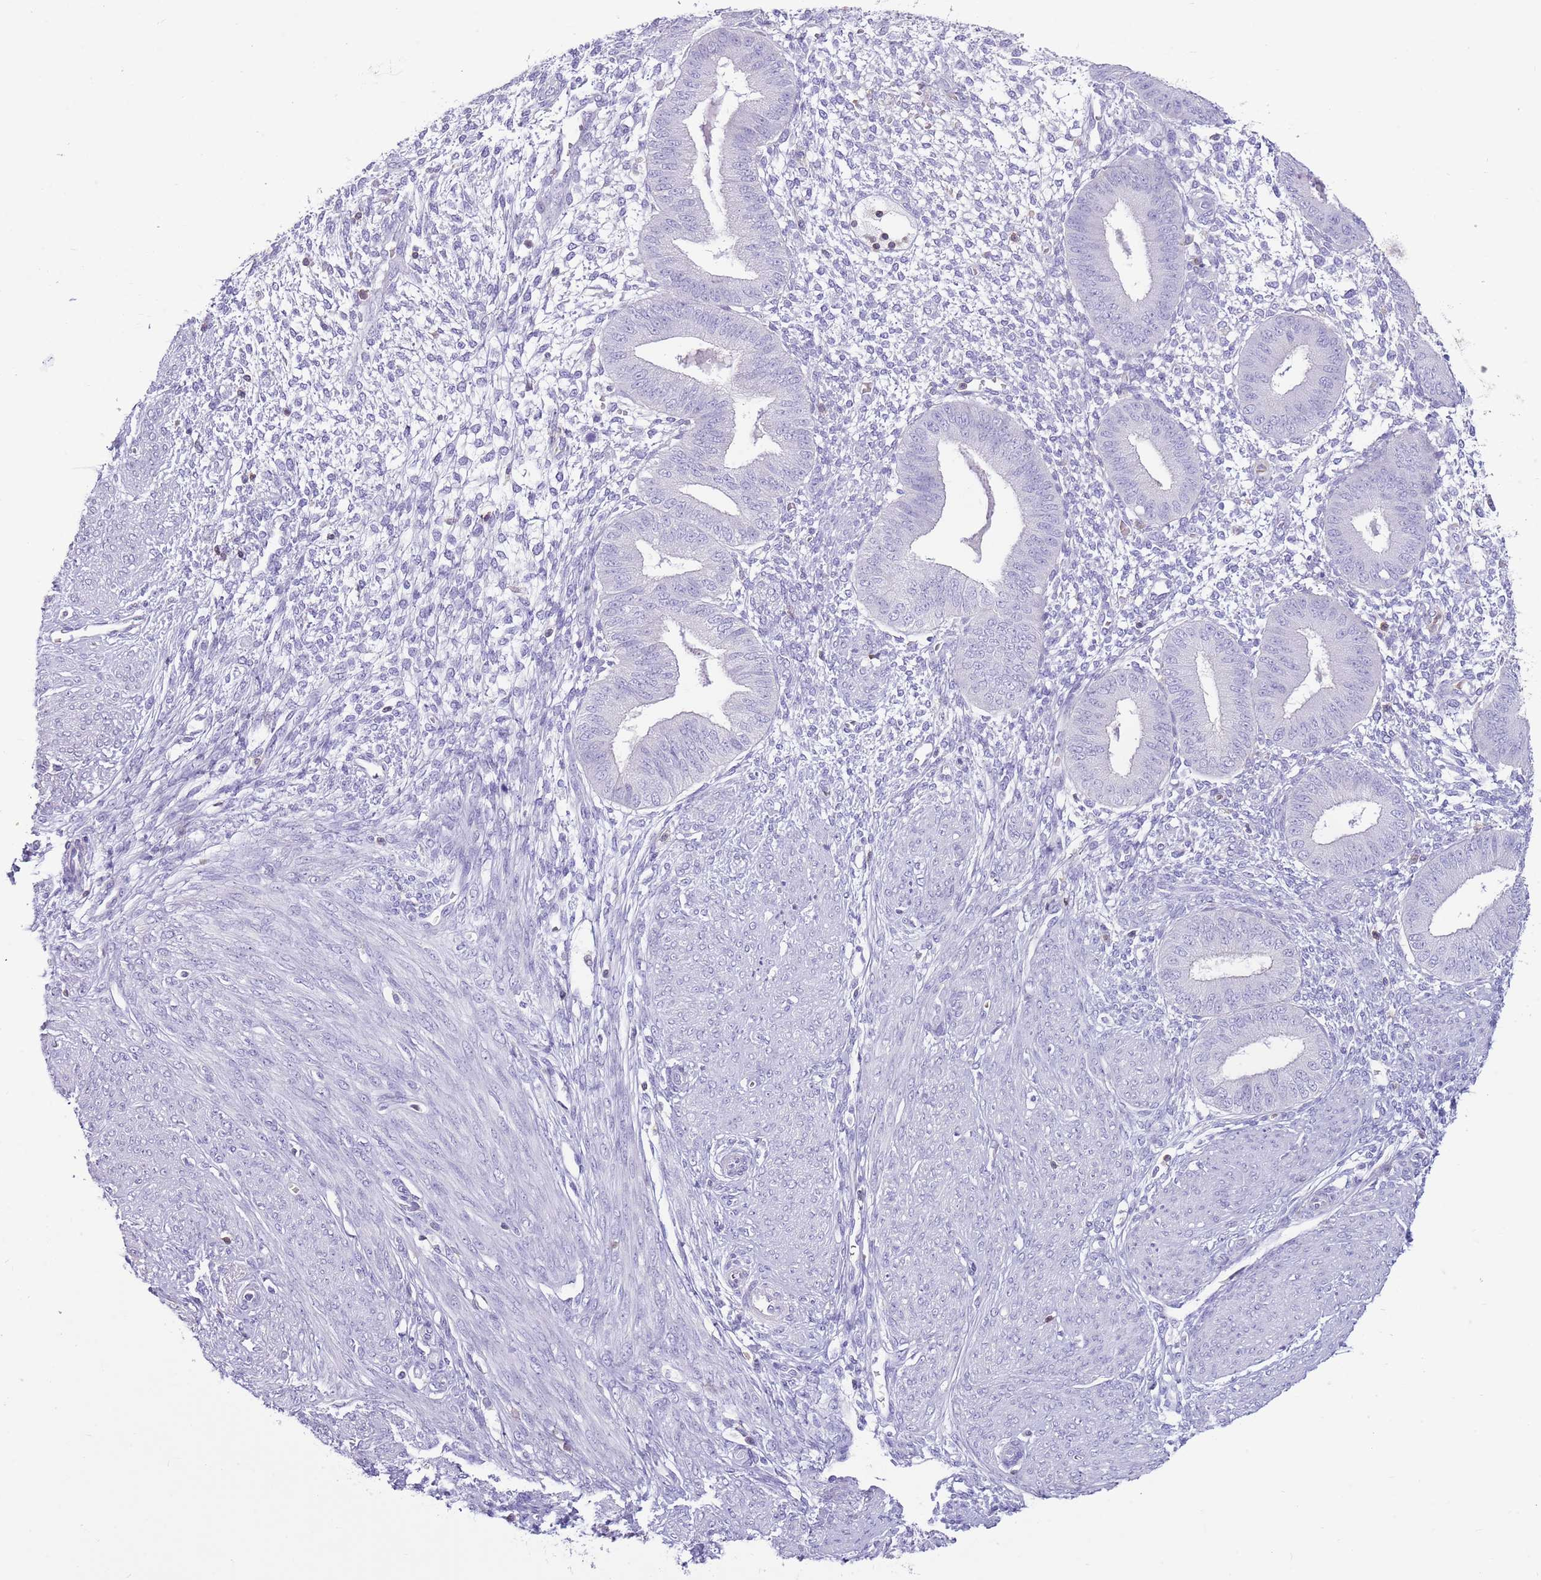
{"staining": {"intensity": "negative", "quantity": "none", "location": "none"}, "tissue": "endometrium", "cell_type": "Cells in endometrial stroma", "image_type": "normal", "snomed": [{"axis": "morphology", "description": "Normal tissue, NOS"}, {"axis": "topography", "description": "Endometrium"}], "caption": "Protein analysis of normal endometrium shows no significant staining in cells in endometrial stroma.", "gene": "OR4Q3", "patient": {"sex": "female", "age": 49}}